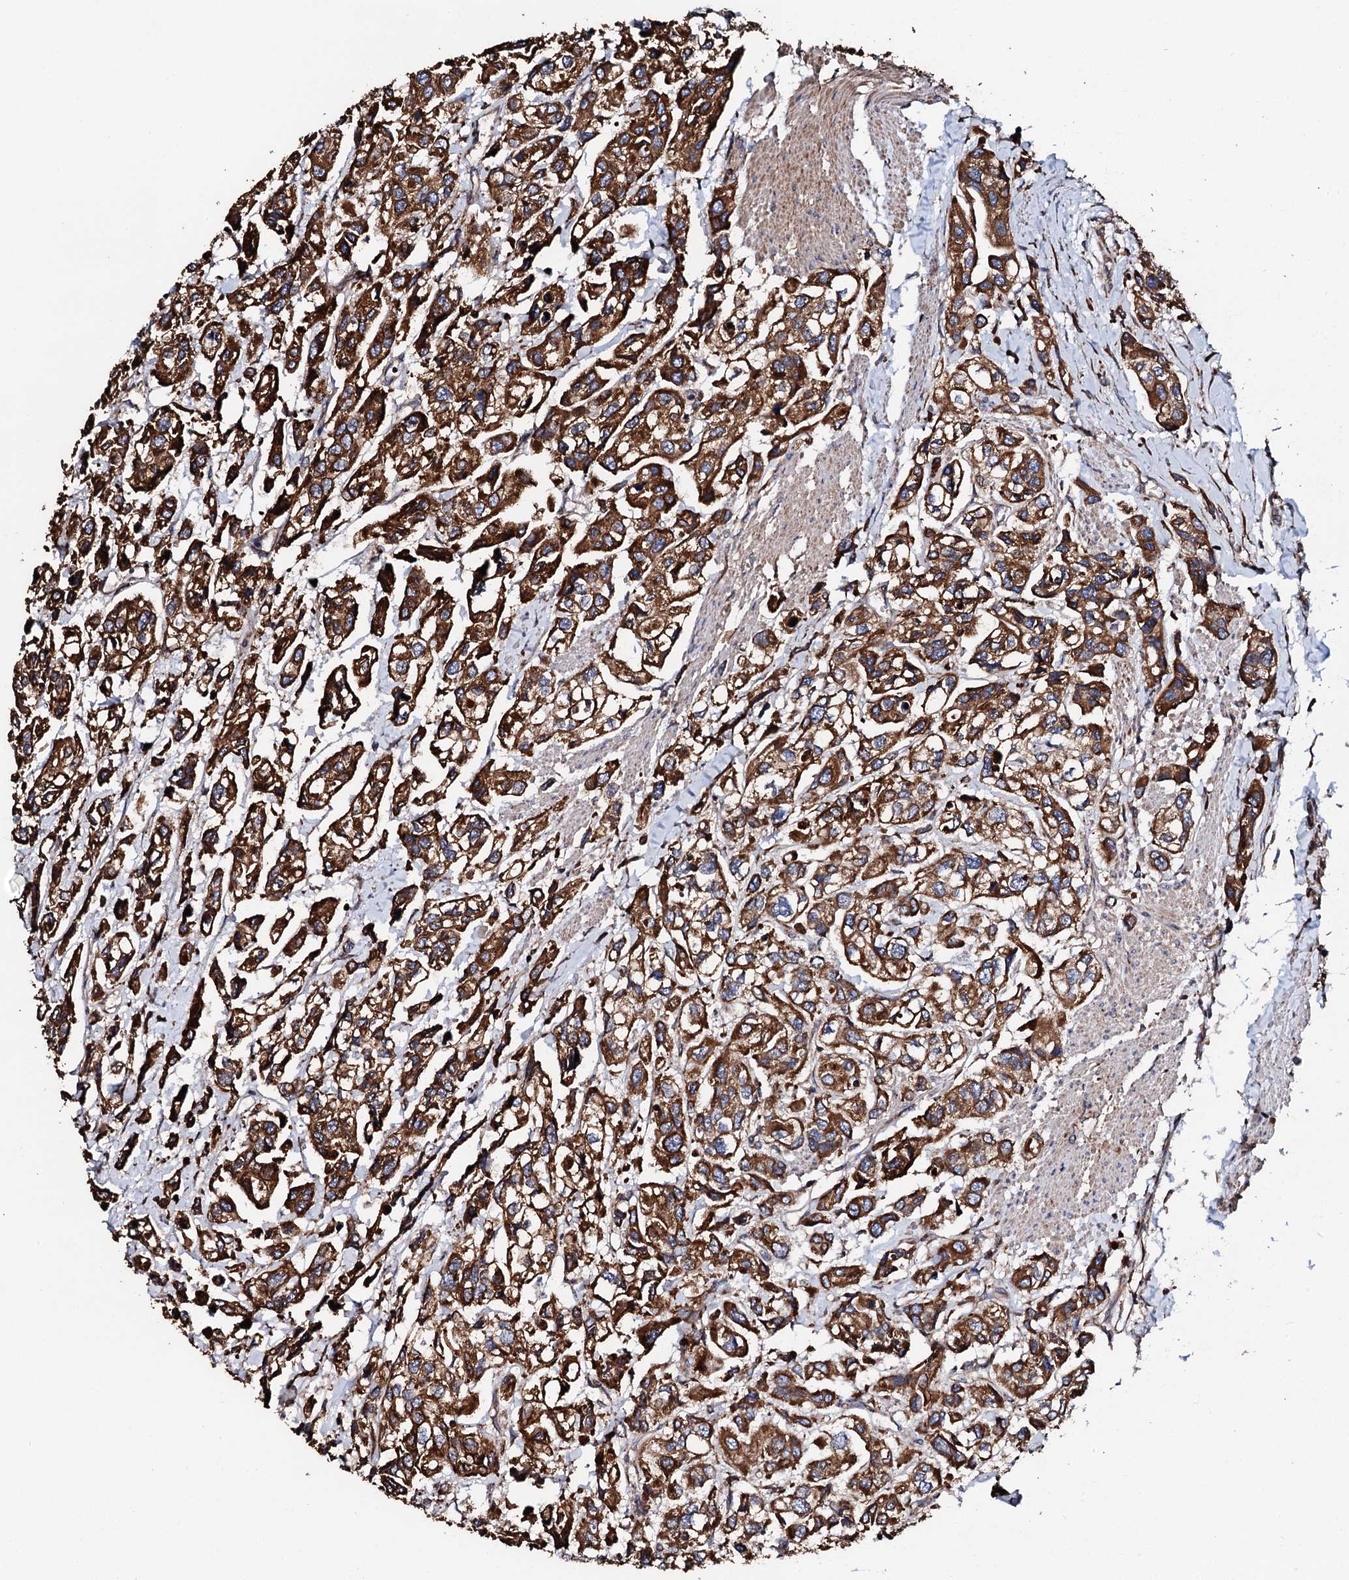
{"staining": {"intensity": "strong", "quantity": ">75%", "location": "cytoplasmic/membranous"}, "tissue": "urothelial cancer", "cell_type": "Tumor cells", "image_type": "cancer", "snomed": [{"axis": "morphology", "description": "Urothelial carcinoma, High grade"}, {"axis": "topography", "description": "Urinary bladder"}], "caption": "DAB (3,3'-diaminobenzidine) immunohistochemical staining of high-grade urothelial carcinoma reveals strong cytoplasmic/membranous protein expression in about >75% of tumor cells.", "gene": "CKAP5", "patient": {"sex": "male", "age": 67}}